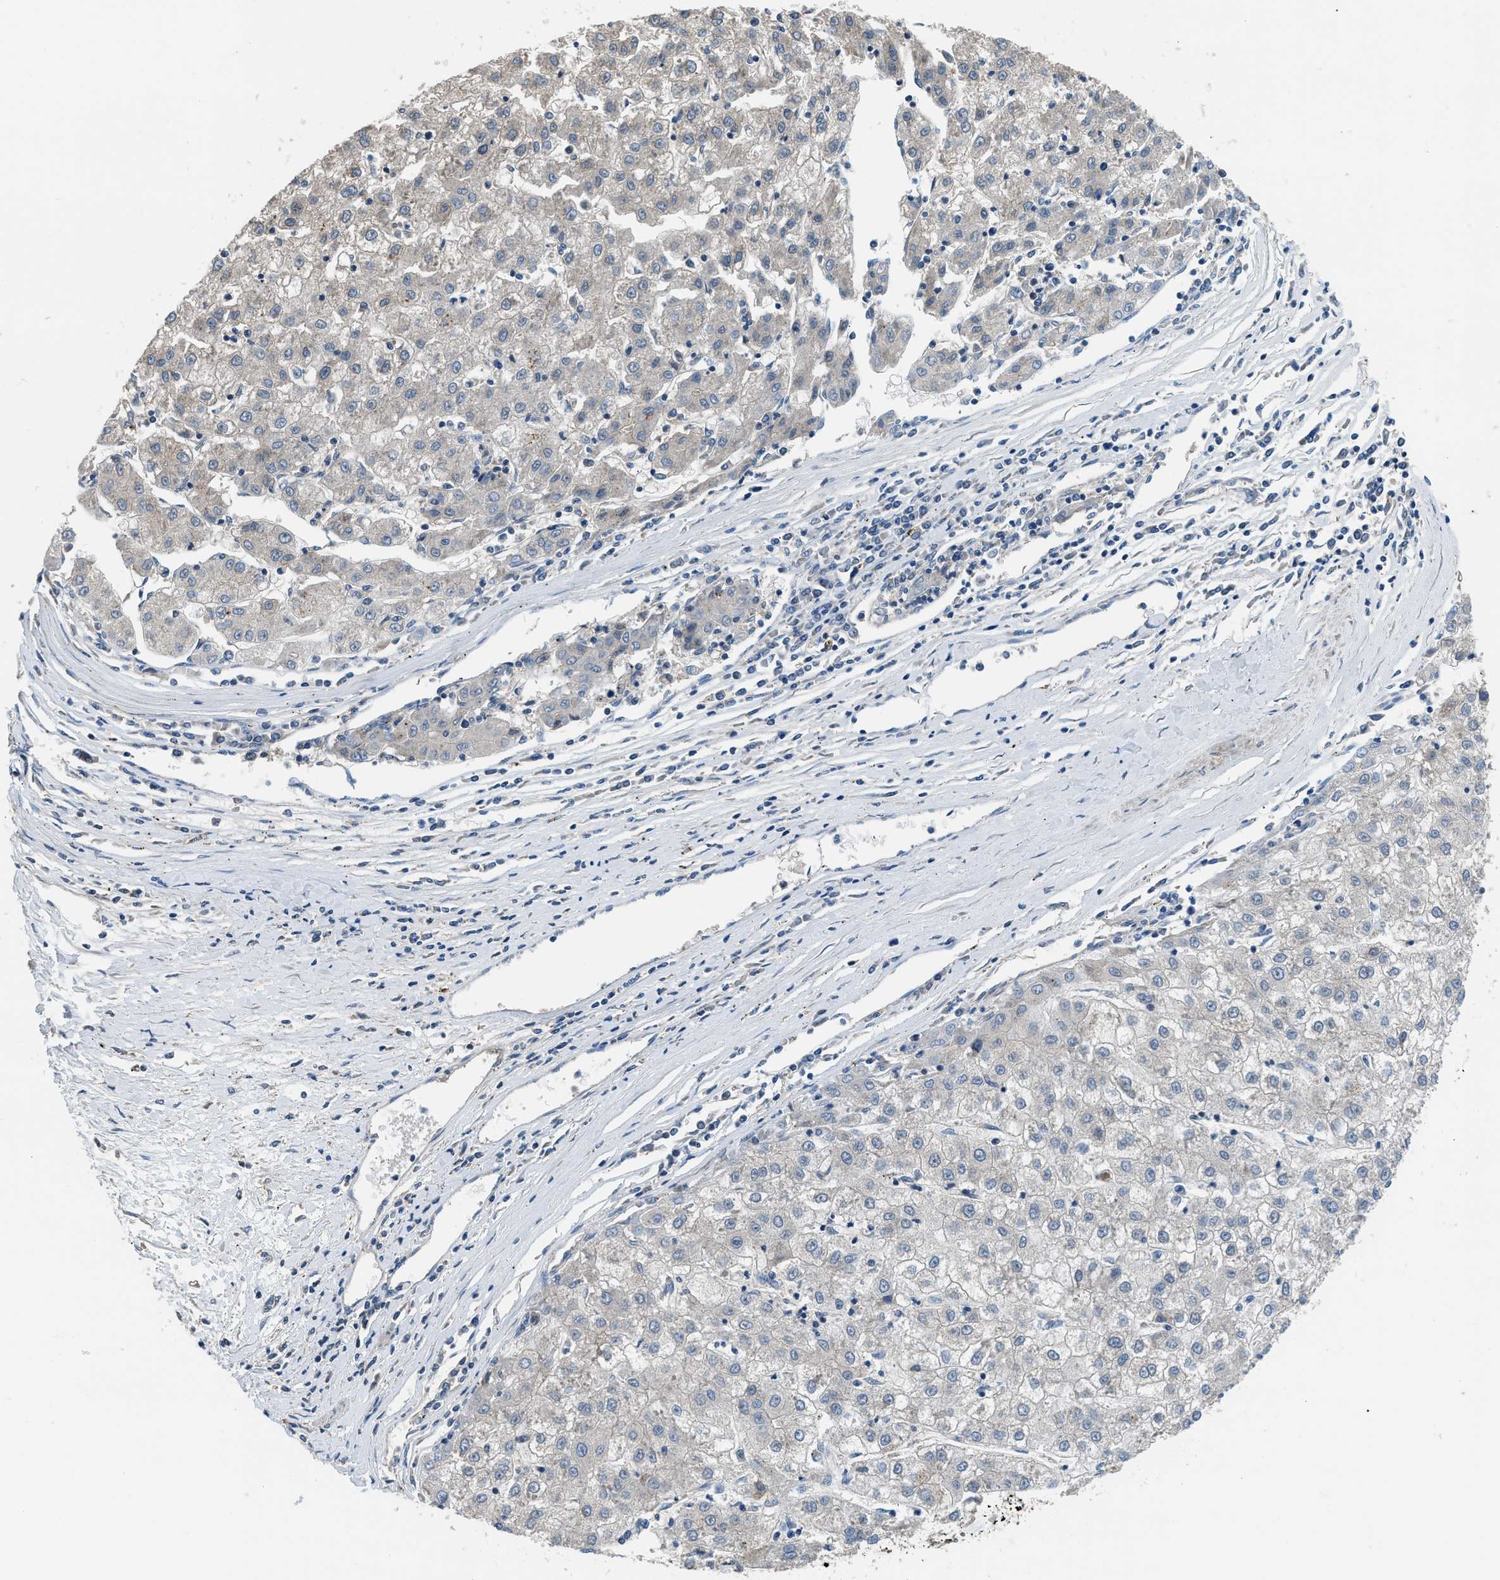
{"staining": {"intensity": "weak", "quantity": "<25%", "location": "cytoplasmic/membranous"}, "tissue": "liver cancer", "cell_type": "Tumor cells", "image_type": "cancer", "snomed": [{"axis": "morphology", "description": "Carcinoma, Hepatocellular, NOS"}, {"axis": "topography", "description": "Liver"}], "caption": "Image shows no significant protein positivity in tumor cells of liver cancer (hepatocellular carcinoma).", "gene": "IL3RA", "patient": {"sex": "male", "age": 72}}